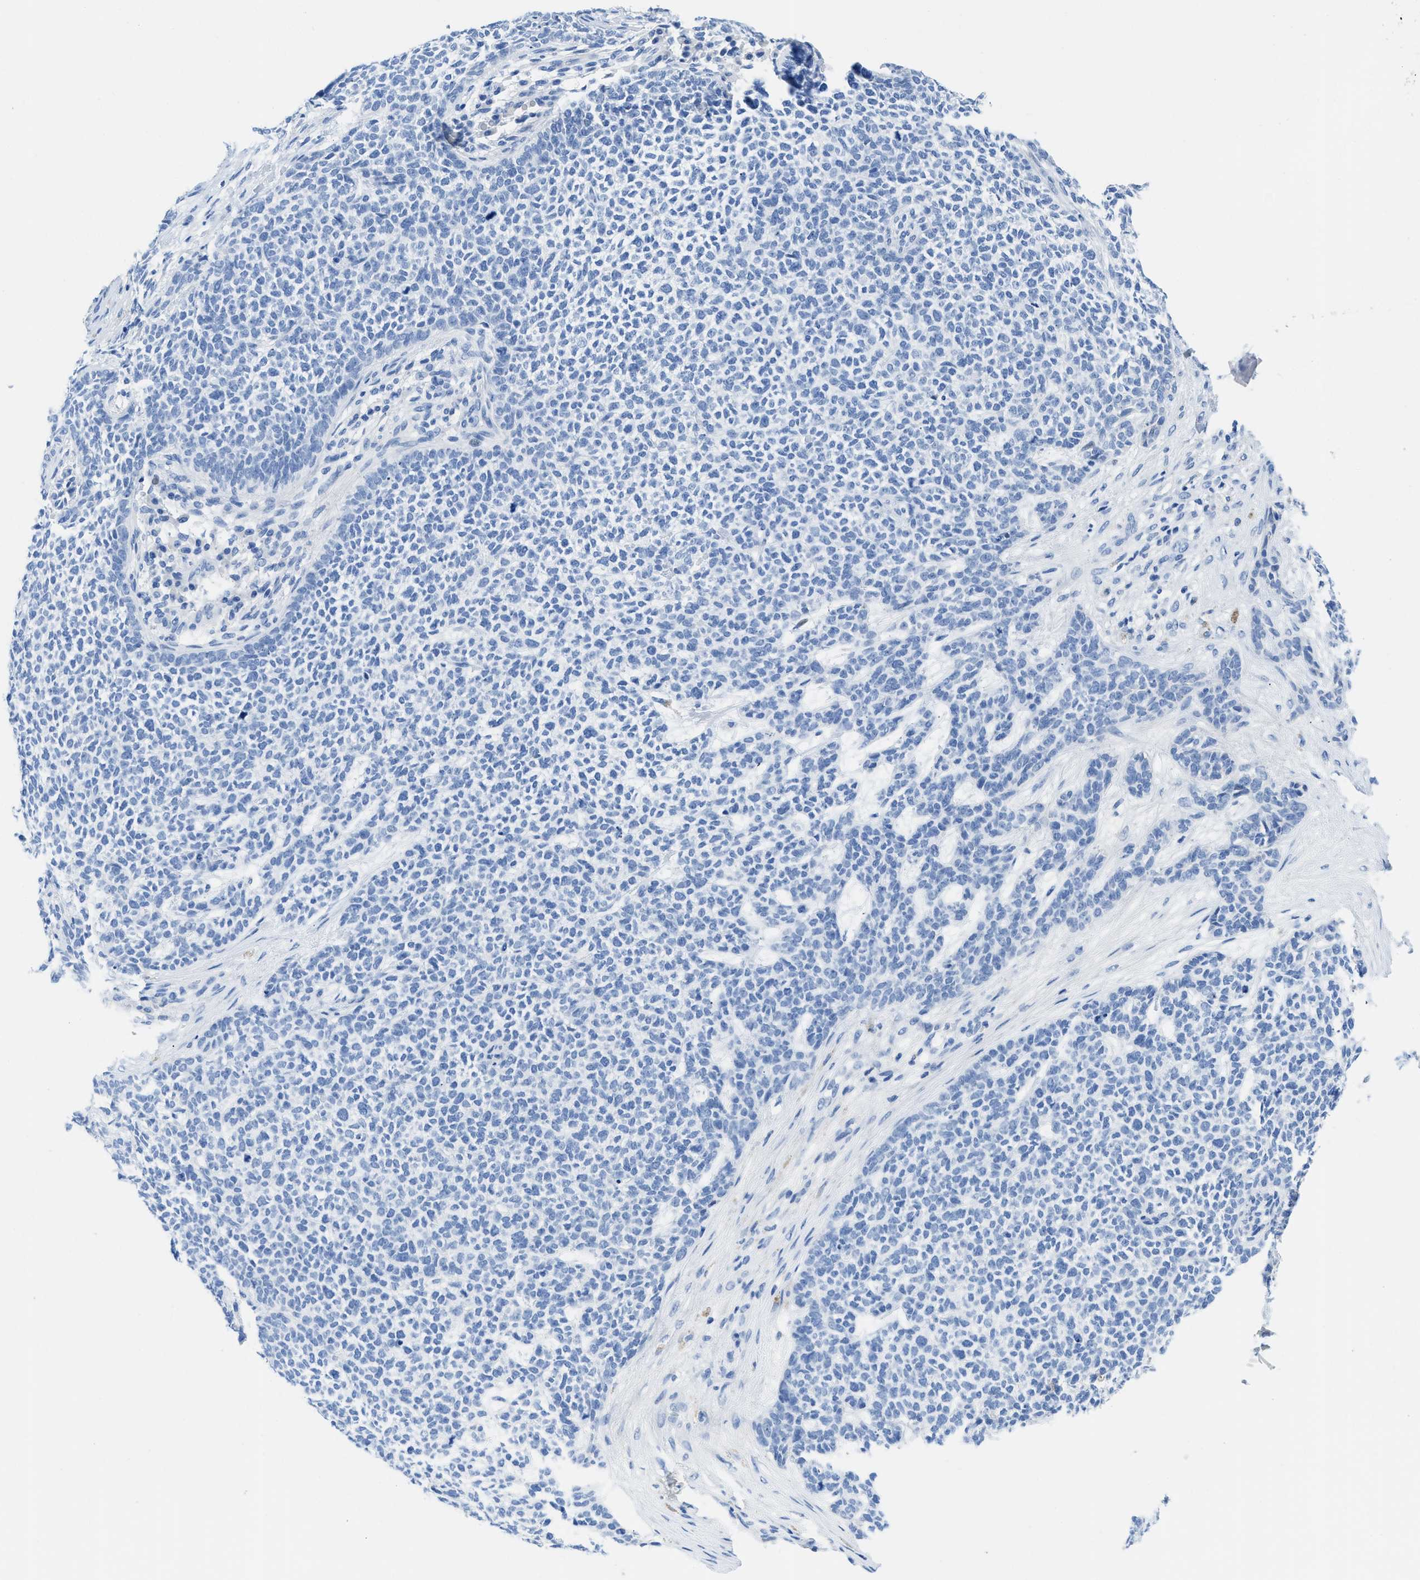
{"staining": {"intensity": "negative", "quantity": "none", "location": "none"}, "tissue": "skin cancer", "cell_type": "Tumor cells", "image_type": "cancer", "snomed": [{"axis": "morphology", "description": "Basal cell carcinoma"}, {"axis": "topography", "description": "Skin"}], "caption": "High power microscopy photomicrograph of an immunohistochemistry histopathology image of basal cell carcinoma (skin), revealing no significant positivity in tumor cells.", "gene": "COL3A1", "patient": {"sex": "female", "age": 84}}